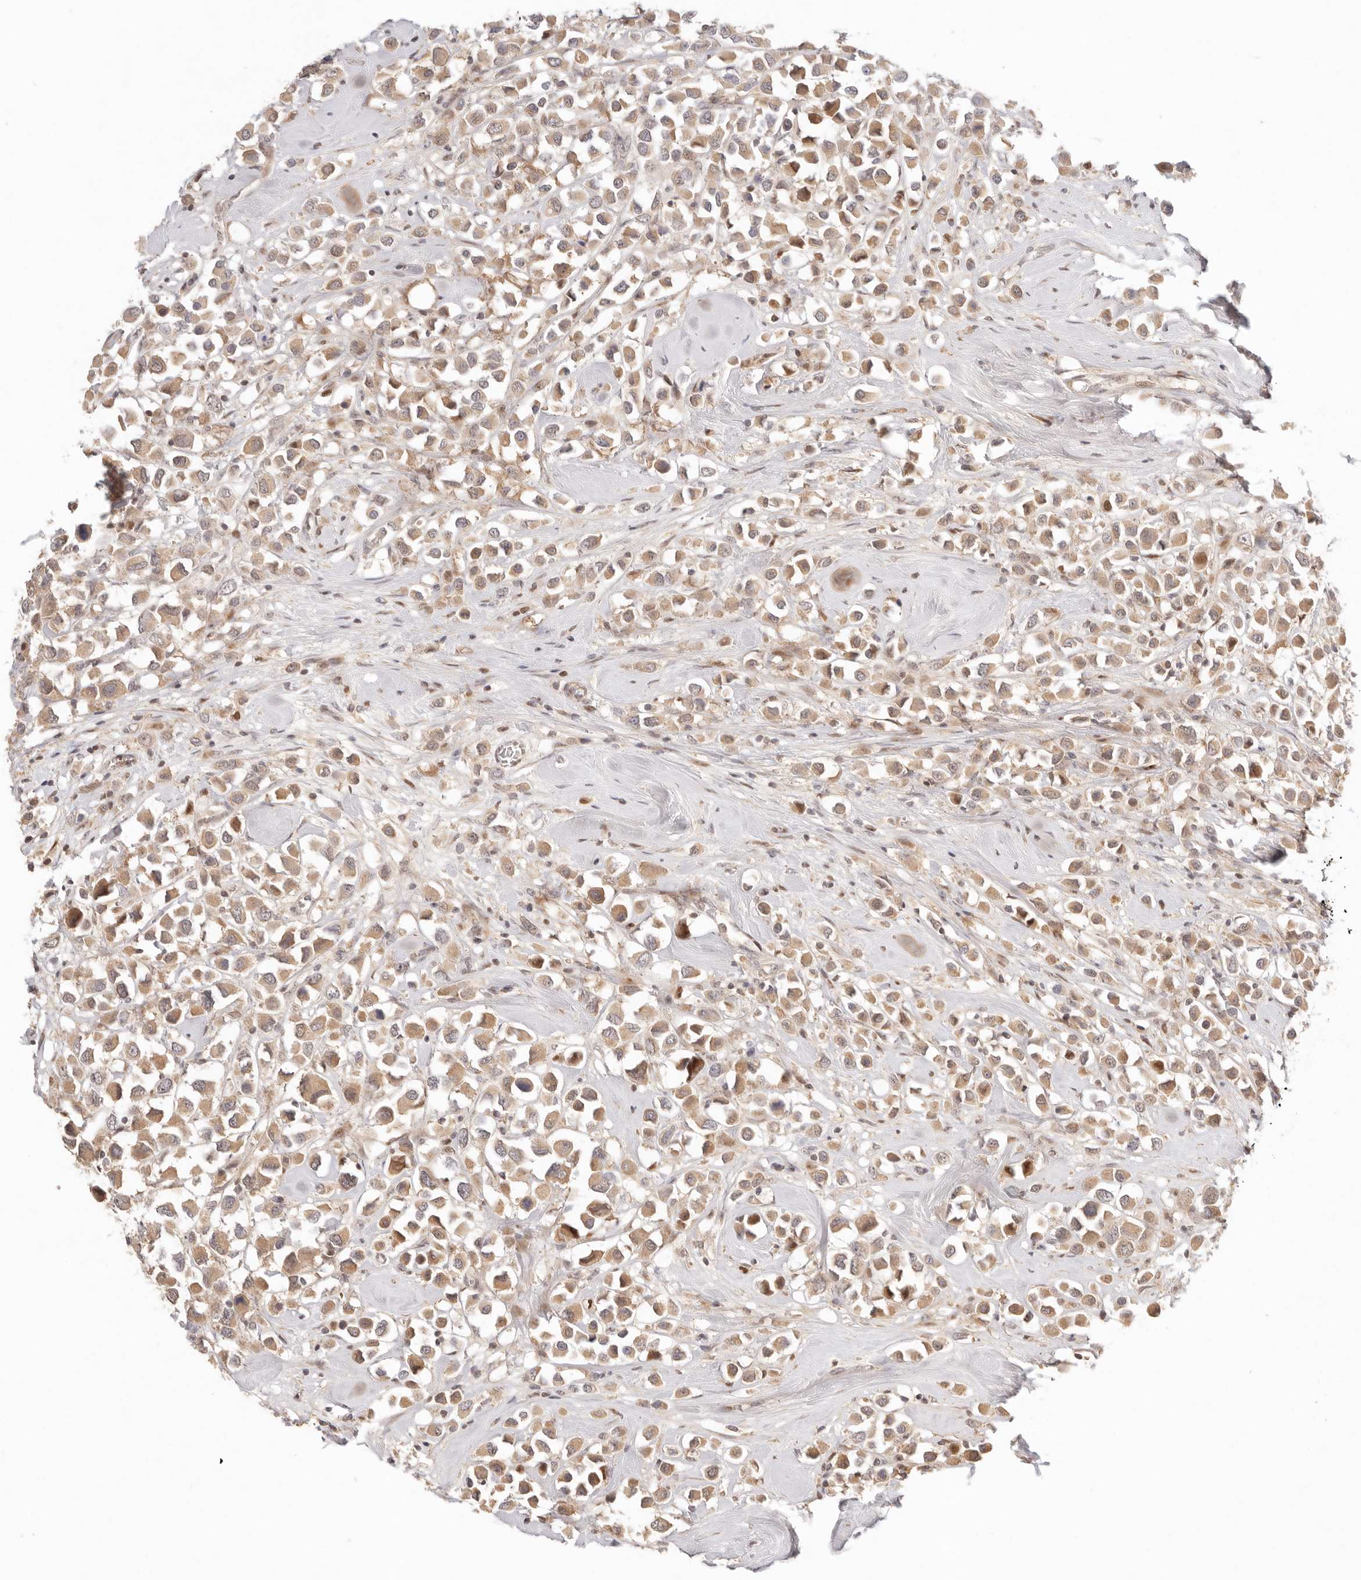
{"staining": {"intensity": "moderate", "quantity": ">75%", "location": "cytoplasmic/membranous"}, "tissue": "breast cancer", "cell_type": "Tumor cells", "image_type": "cancer", "snomed": [{"axis": "morphology", "description": "Duct carcinoma"}, {"axis": "topography", "description": "Breast"}], "caption": "Breast invasive ductal carcinoma stained with DAB immunohistochemistry (IHC) displays medium levels of moderate cytoplasmic/membranous expression in approximately >75% of tumor cells.", "gene": "PHLDA3", "patient": {"sex": "female", "age": 61}}